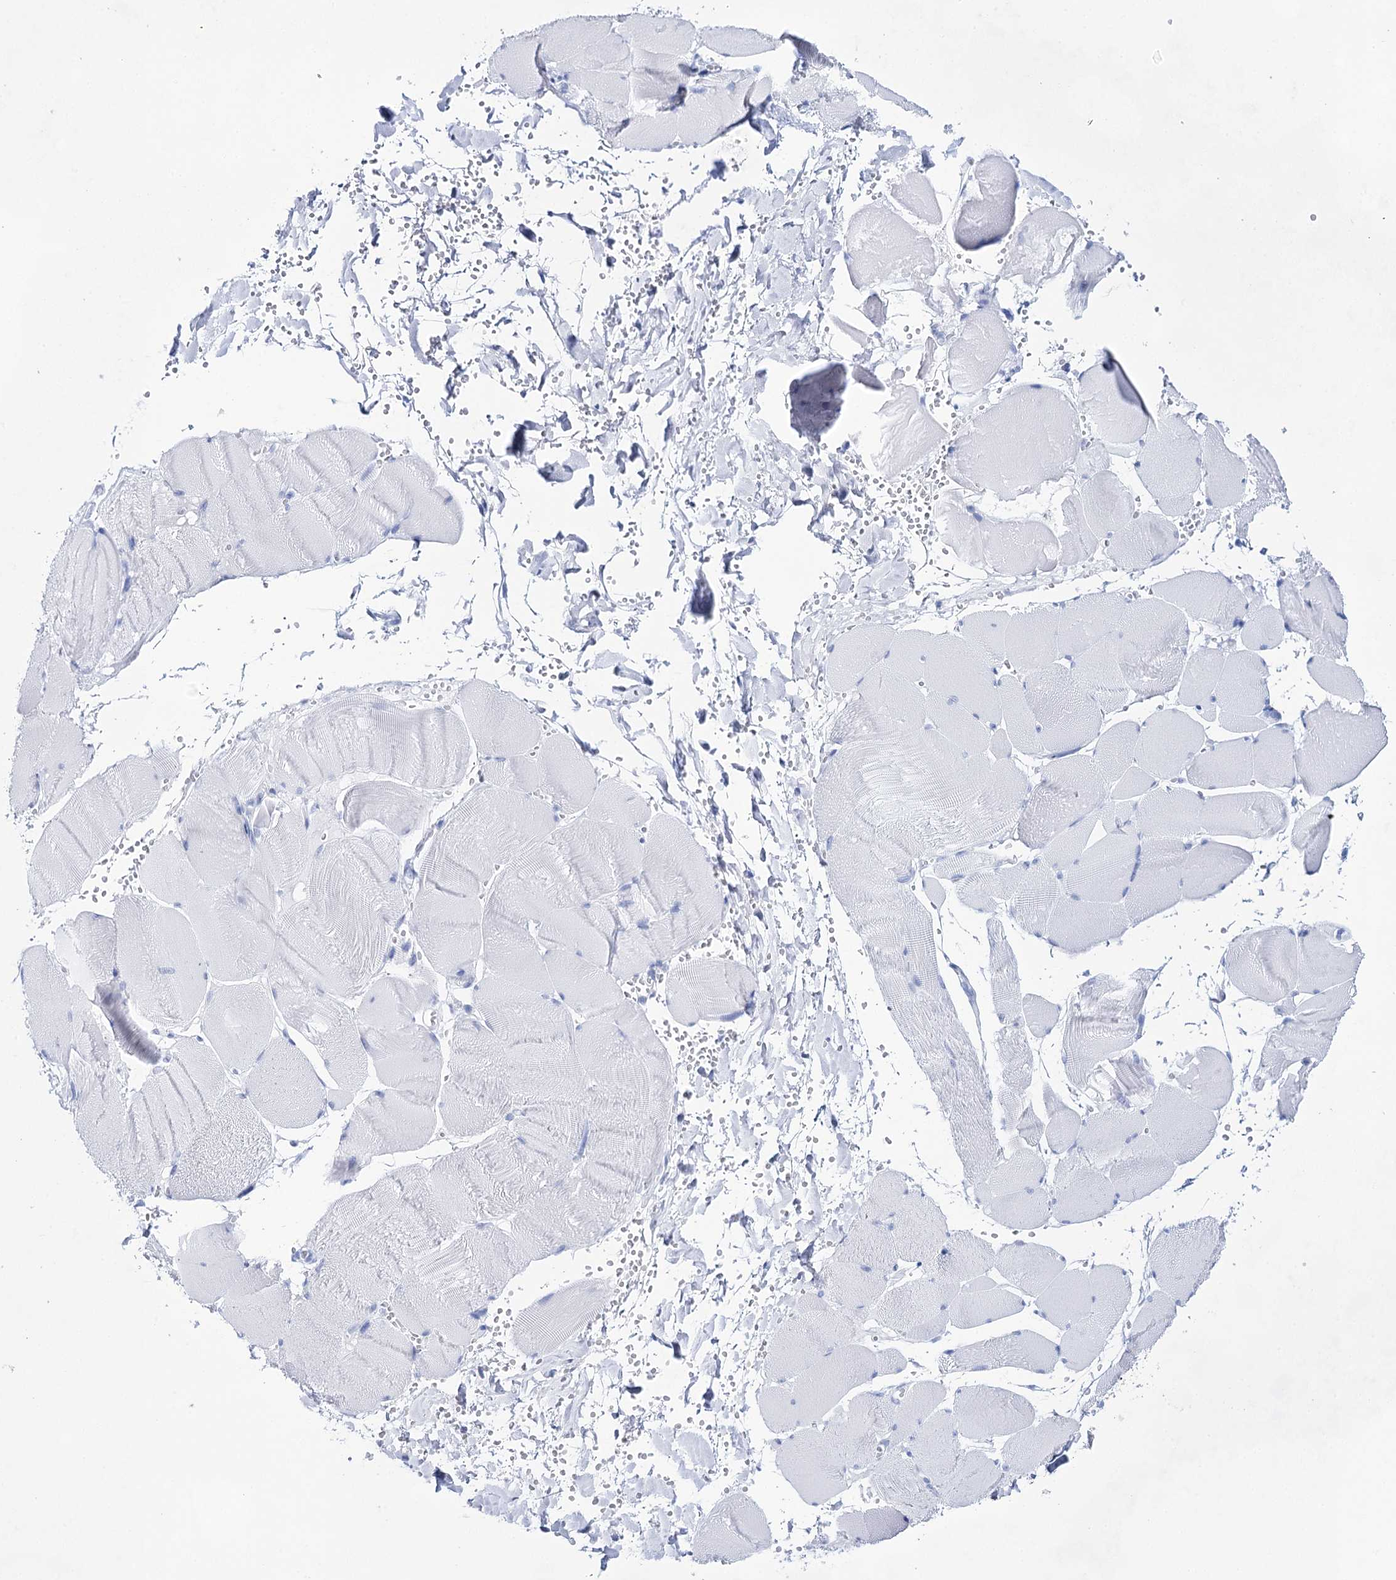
{"staining": {"intensity": "negative", "quantity": "none", "location": "none"}, "tissue": "adipose tissue", "cell_type": "Adipocytes", "image_type": "normal", "snomed": [{"axis": "morphology", "description": "Normal tissue, NOS"}, {"axis": "topography", "description": "Skeletal muscle"}, {"axis": "topography", "description": "Peripheral nerve tissue"}], "caption": "Micrograph shows no significant protein positivity in adipocytes of normal adipose tissue. The staining is performed using DAB brown chromogen with nuclei counter-stained in using hematoxylin.", "gene": "LALBA", "patient": {"sex": "female", "age": 55}}